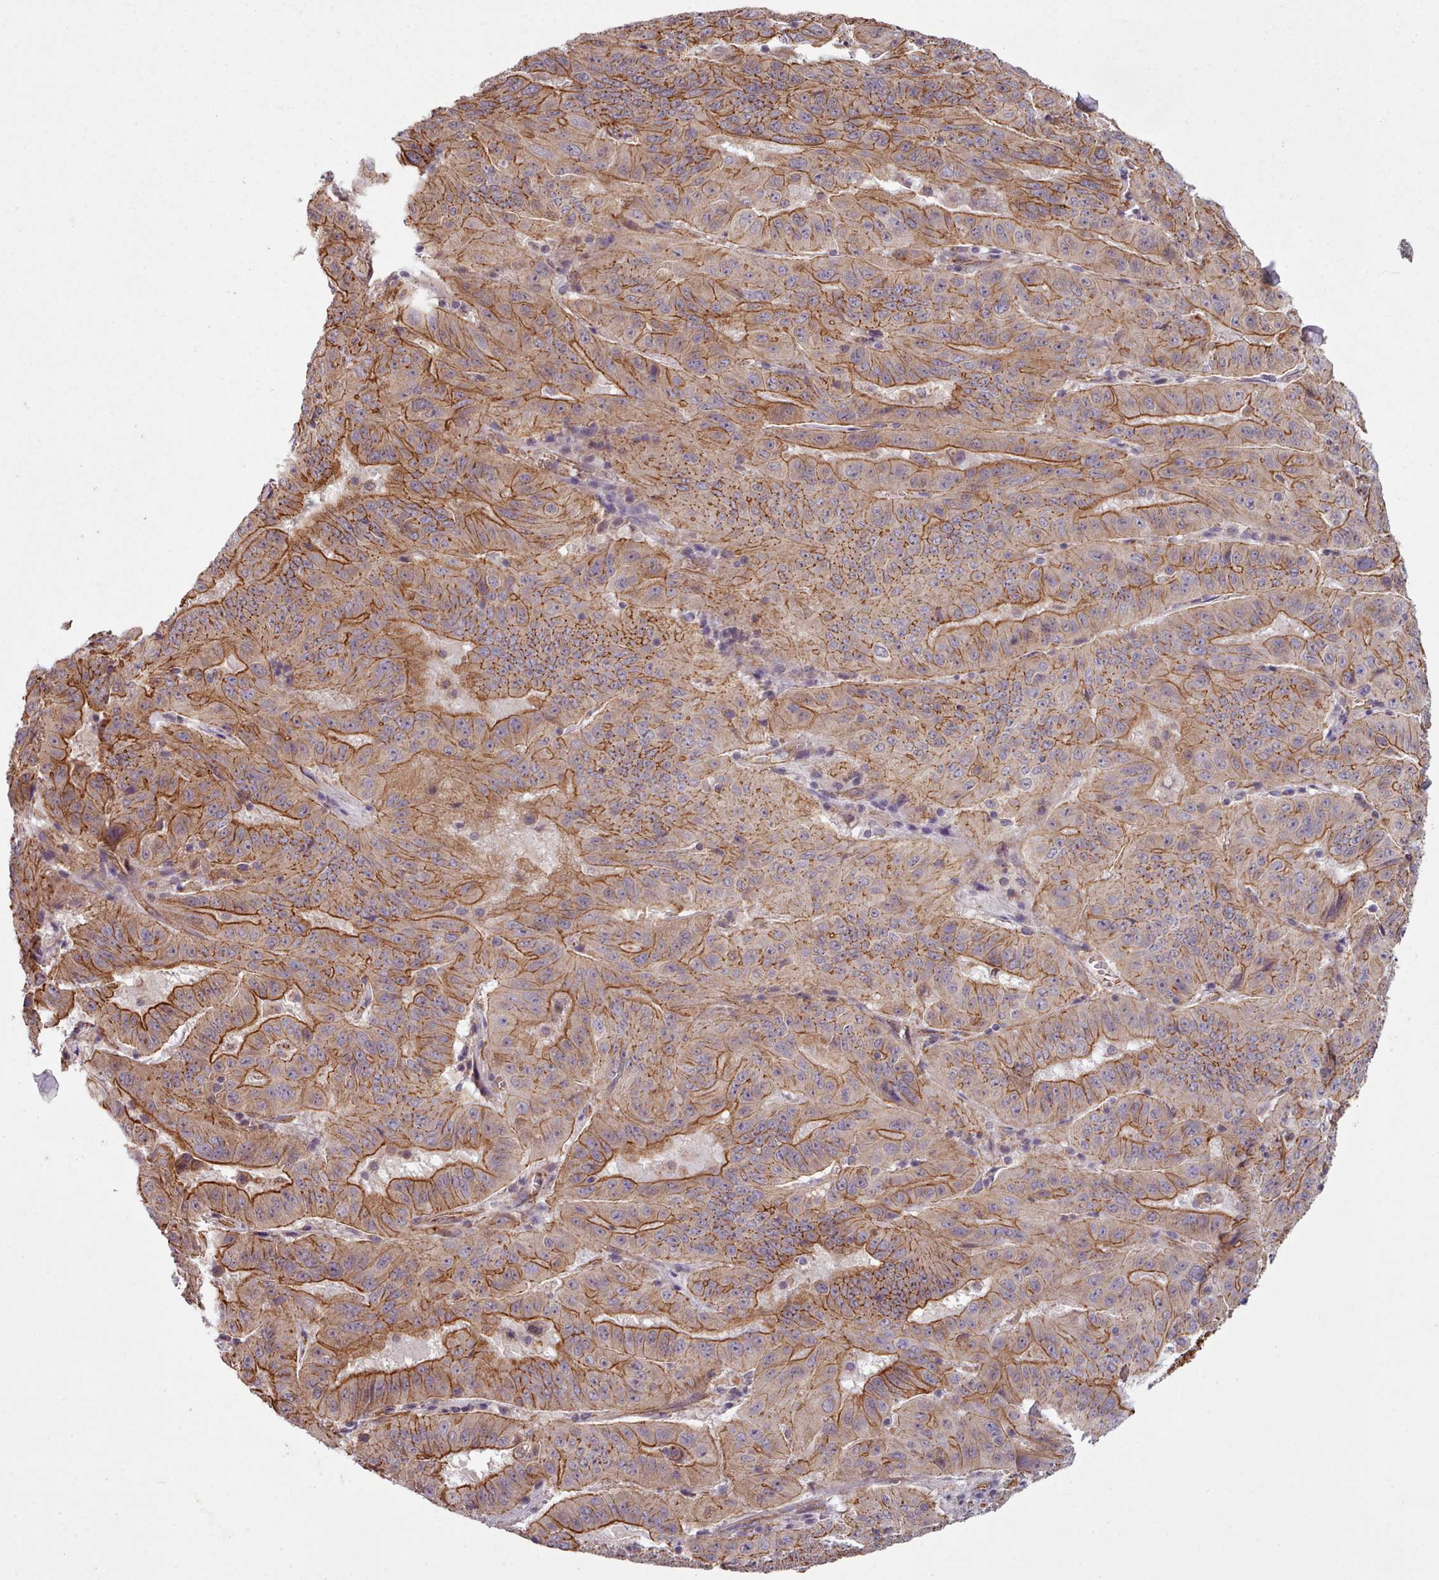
{"staining": {"intensity": "strong", "quantity": "25%-75%", "location": "cytoplasmic/membranous"}, "tissue": "pancreatic cancer", "cell_type": "Tumor cells", "image_type": "cancer", "snomed": [{"axis": "morphology", "description": "Adenocarcinoma, NOS"}, {"axis": "topography", "description": "Pancreas"}], "caption": "Strong cytoplasmic/membranous protein staining is present in approximately 25%-75% of tumor cells in adenocarcinoma (pancreatic). (IHC, brightfield microscopy, high magnification).", "gene": "MRPL46", "patient": {"sex": "male", "age": 63}}